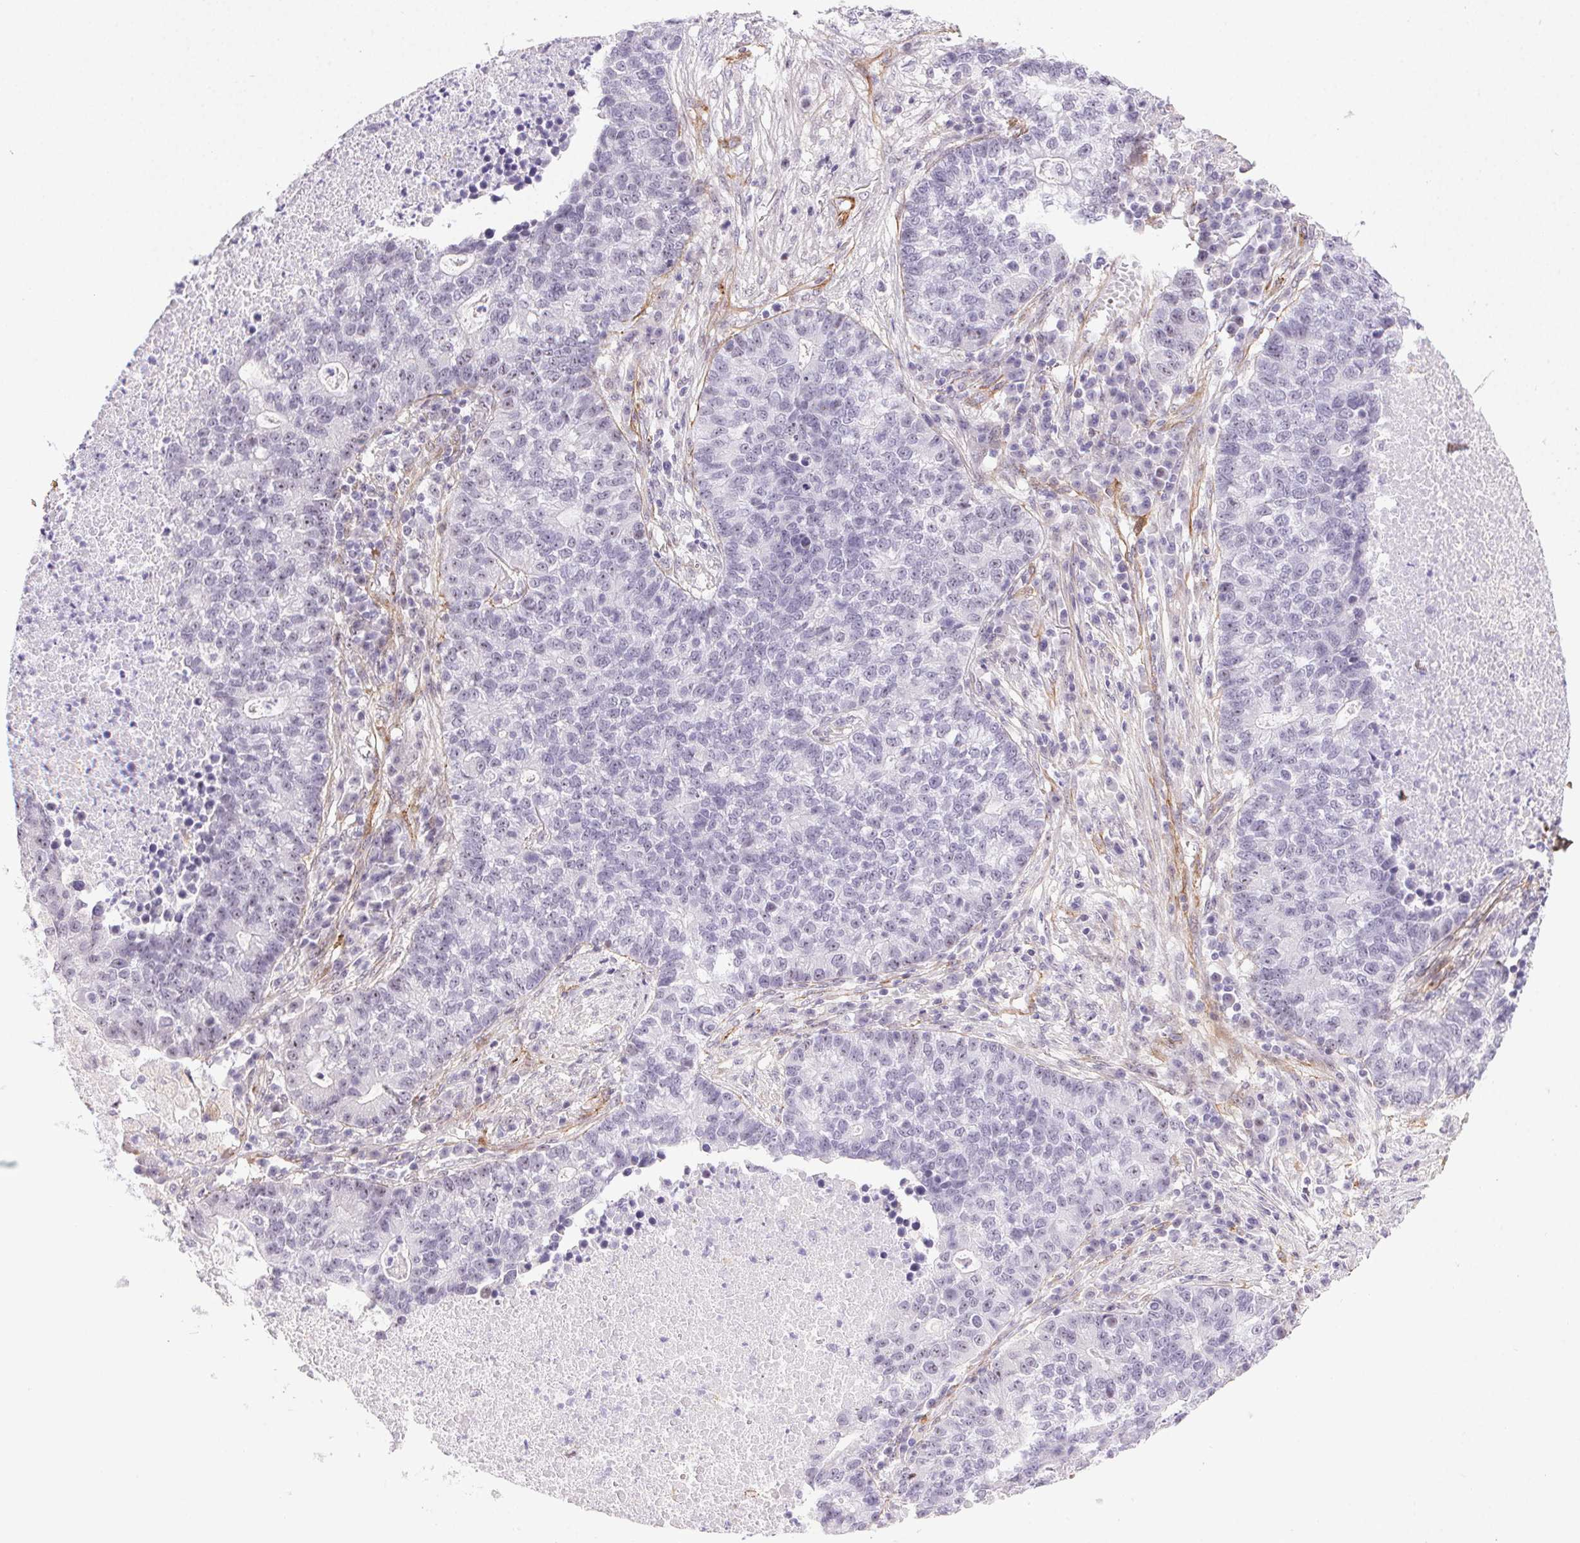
{"staining": {"intensity": "negative", "quantity": "none", "location": "none"}, "tissue": "lung cancer", "cell_type": "Tumor cells", "image_type": "cancer", "snomed": [{"axis": "morphology", "description": "Adenocarcinoma, NOS"}, {"axis": "topography", "description": "Lung"}], "caption": "DAB (3,3'-diaminobenzidine) immunohistochemical staining of human lung cancer (adenocarcinoma) exhibits no significant expression in tumor cells. The staining was performed using DAB to visualize the protein expression in brown, while the nuclei were stained in blue with hematoxylin (Magnification: 20x).", "gene": "PDZD2", "patient": {"sex": "male", "age": 57}}